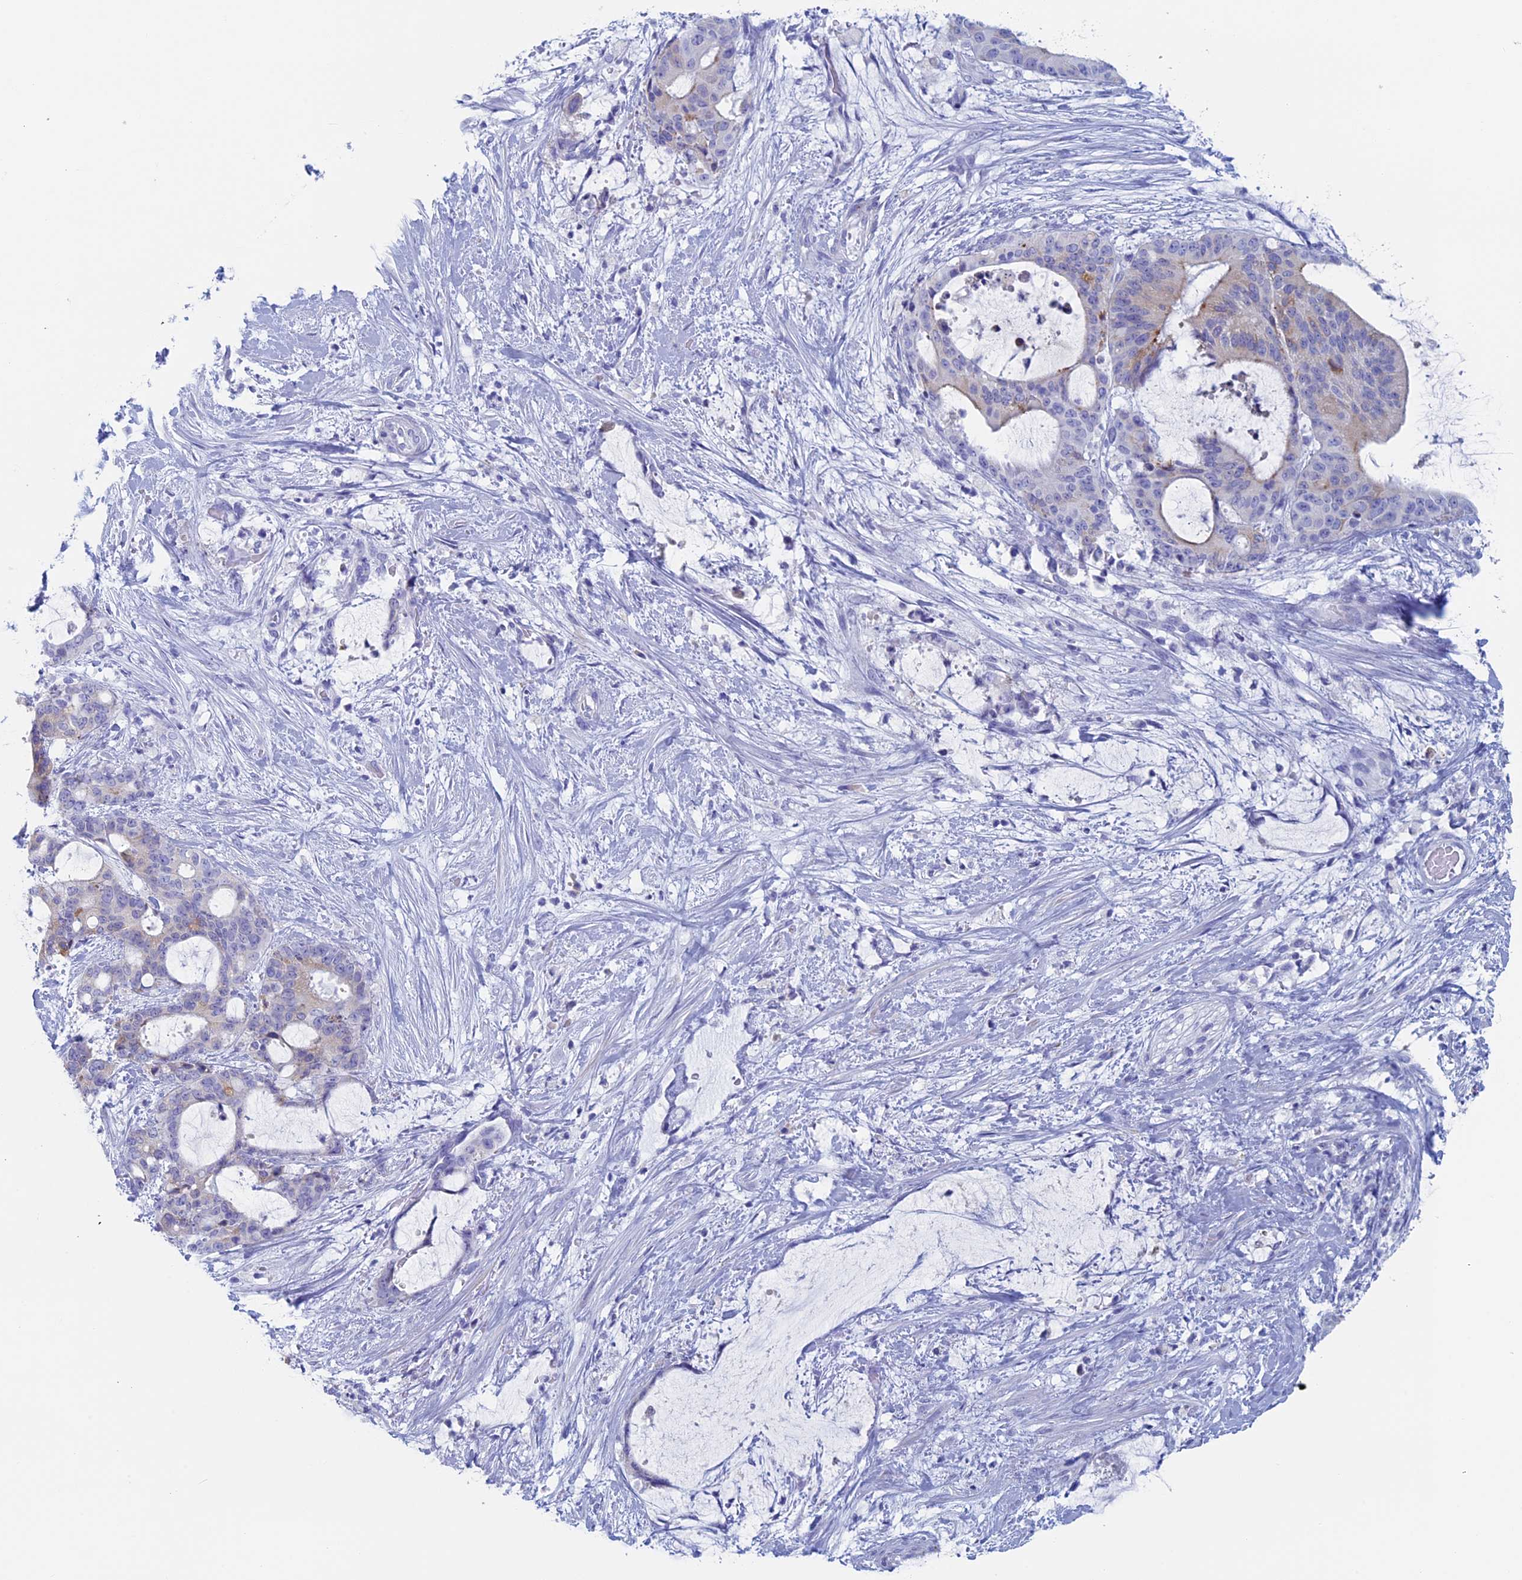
{"staining": {"intensity": "negative", "quantity": "none", "location": "none"}, "tissue": "liver cancer", "cell_type": "Tumor cells", "image_type": "cancer", "snomed": [{"axis": "morphology", "description": "Normal tissue, NOS"}, {"axis": "morphology", "description": "Cholangiocarcinoma"}, {"axis": "topography", "description": "Liver"}, {"axis": "topography", "description": "Peripheral nerve tissue"}], "caption": "This is an immunohistochemistry (IHC) photomicrograph of human liver cancer (cholangiocarcinoma). There is no positivity in tumor cells.", "gene": "MAGEB6", "patient": {"sex": "female", "age": 73}}